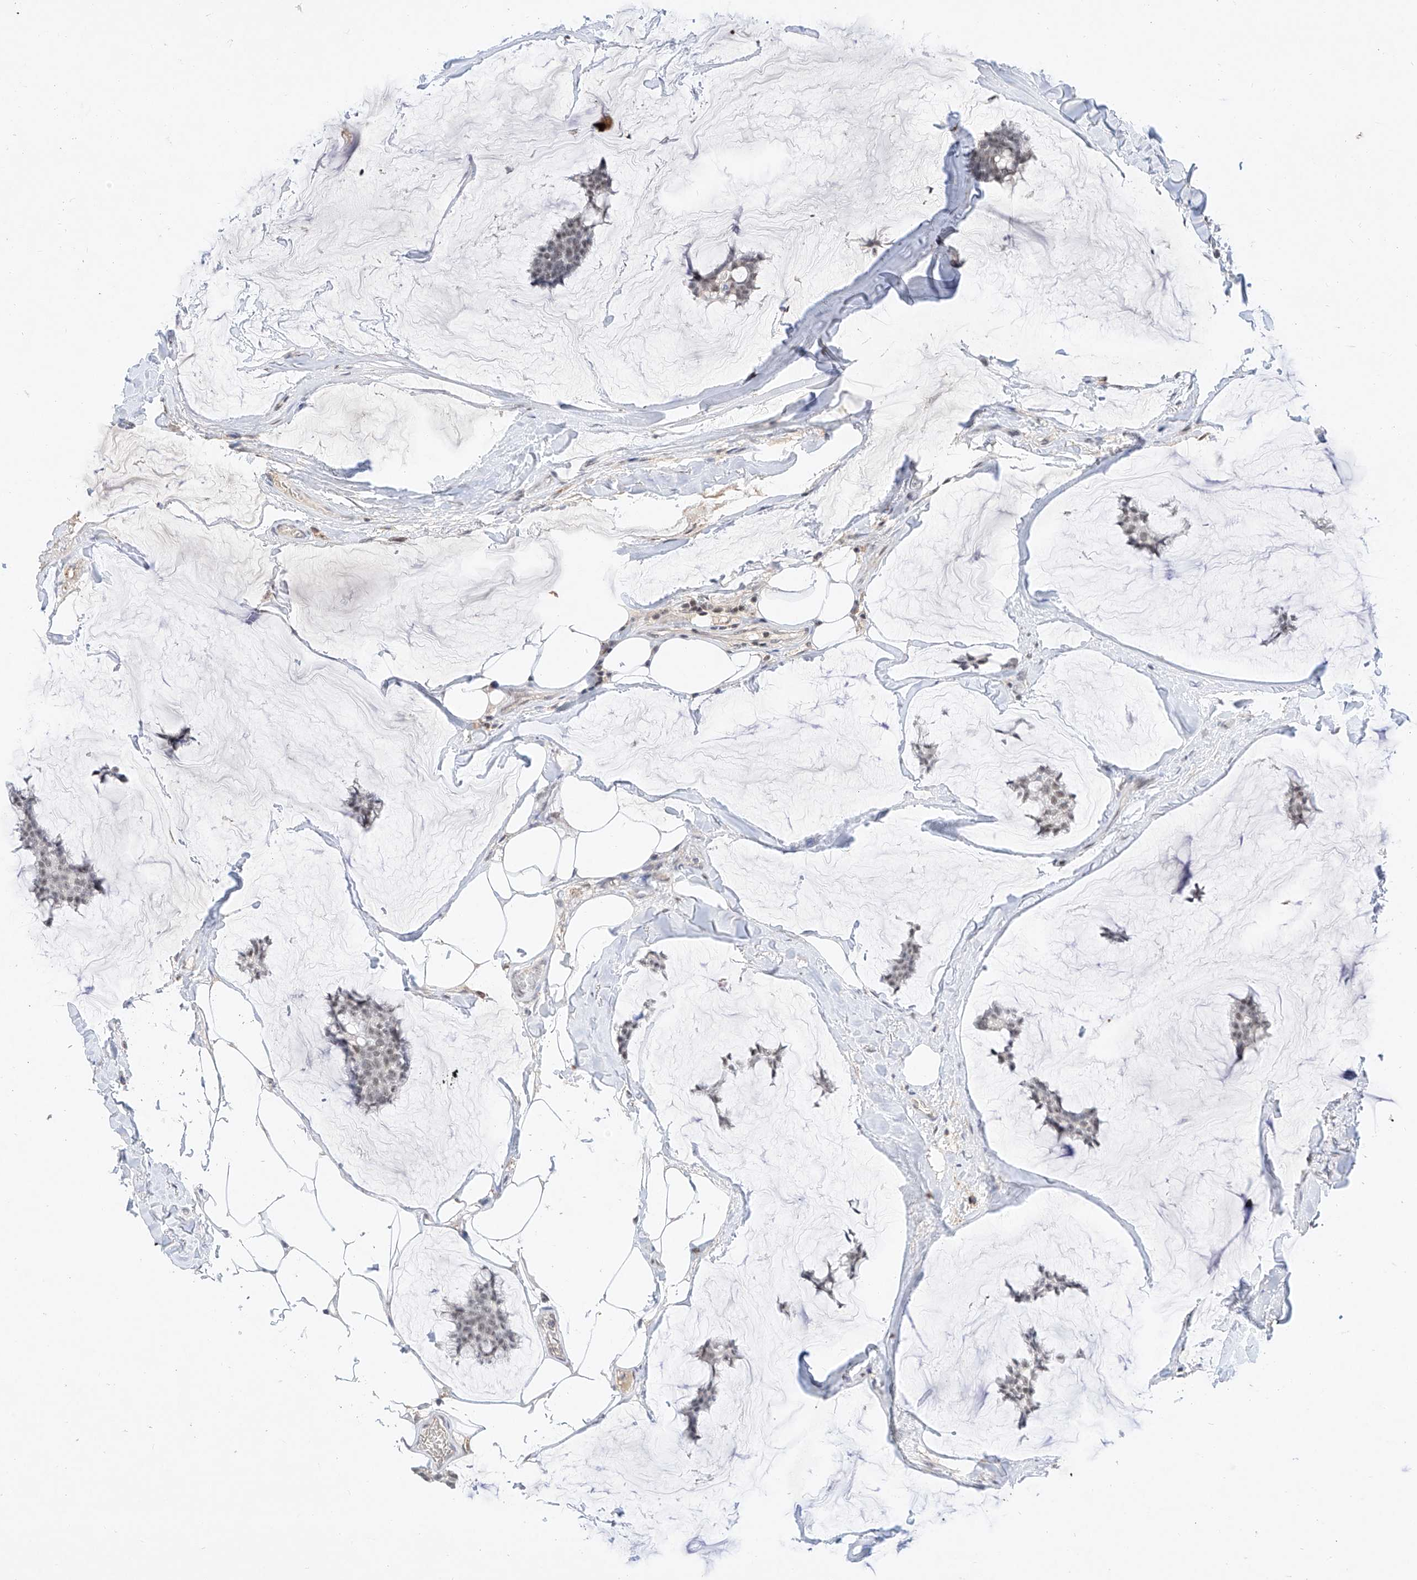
{"staining": {"intensity": "weak", "quantity": "25%-75%", "location": "nuclear"}, "tissue": "breast cancer", "cell_type": "Tumor cells", "image_type": "cancer", "snomed": [{"axis": "morphology", "description": "Duct carcinoma"}, {"axis": "topography", "description": "Breast"}], "caption": "Immunohistochemical staining of human breast cancer reveals low levels of weak nuclear protein expression in about 25%-75% of tumor cells. (Stains: DAB (3,3'-diaminobenzidine) in brown, nuclei in blue, Microscopy: brightfield microscopy at high magnification).", "gene": "NRF1", "patient": {"sex": "female", "age": 93}}